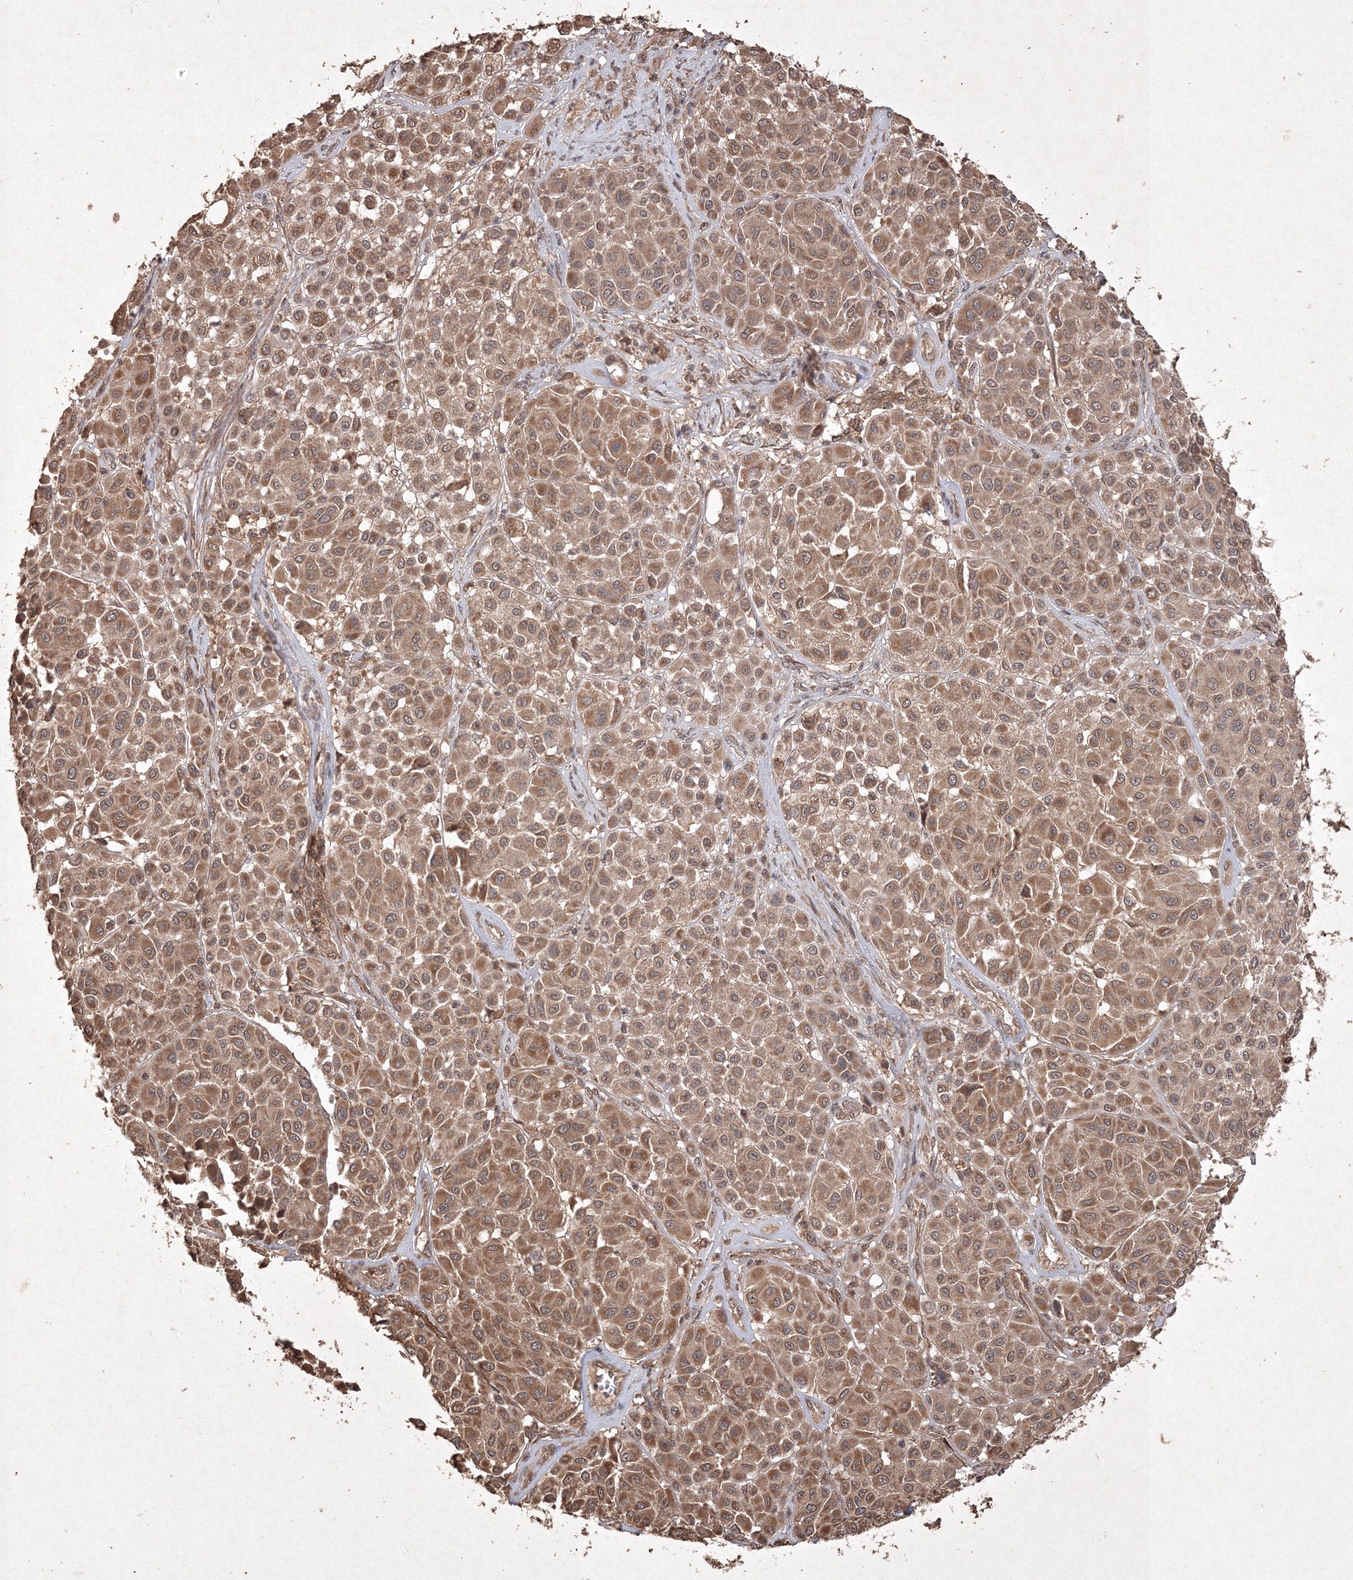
{"staining": {"intensity": "moderate", "quantity": ">75%", "location": "cytoplasmic/membranous"}, "tissue": "melanoma", "cell_type": "Tumor cells", "image_type": "cancer", "snomed": [{"axis": "morphology", "description": "Malignant melanoma, Metastatic site"}, {"axis": "topography", "description": "Soft tissue"}], "caption": "High-magnification brightfield microscopy of melanoma stained with DAB (brown) and counterstained with hematoxylin (blue). tumor cells exhibit moderate cytoplasmic/membranous positivity is identified in about>75% of cells. (DAB (3,3'-diaminobenzidine) = brown stain, brightfield microscopy at high magnification).", "gene": "PELI3", "patient": {"sex": "male", "age": 41}}